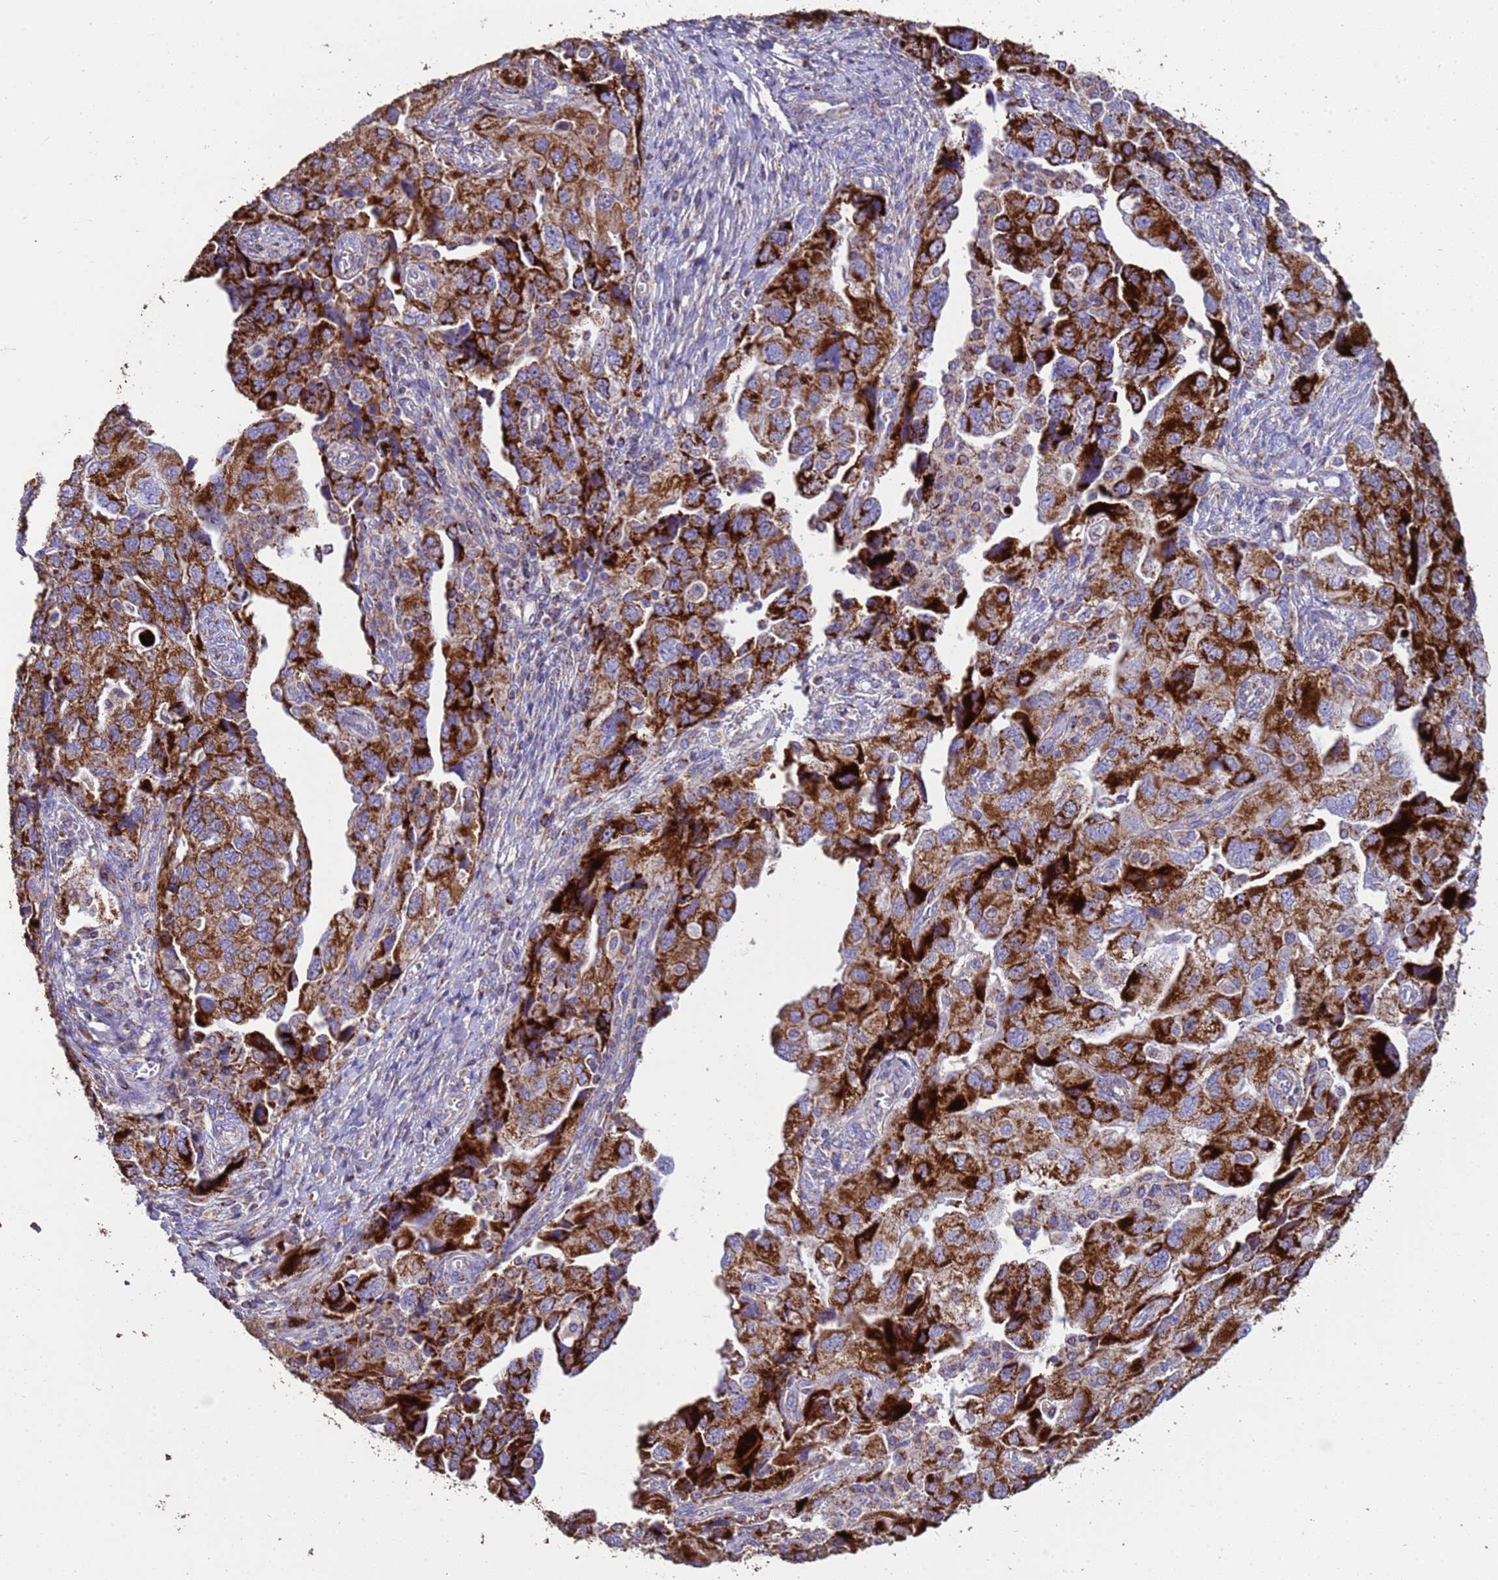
{"staining": {"intensity": "strong", "quantity": ">75%", "location": "cytoplasmic/membranous"}, "tissue": "ovarian cancer", "cell_type": "Tumor cells", "image_type": "cancer", "snomed": [{"axis": "morphology", "description": "Carcinoma, NOS"}, {"axis": "morphology", "description": "Cystadenocarcinoma, serous, NOS"}, {"axis": "topography", "description": "Ovary"}], "caption": "Protein staining displays strong cytoplasmic/membranous expression in approximately >75% of tumor cells in ovarian cancer.", "gene": "ZNFX1", "patient": {"sex": "female", "age": 69}}